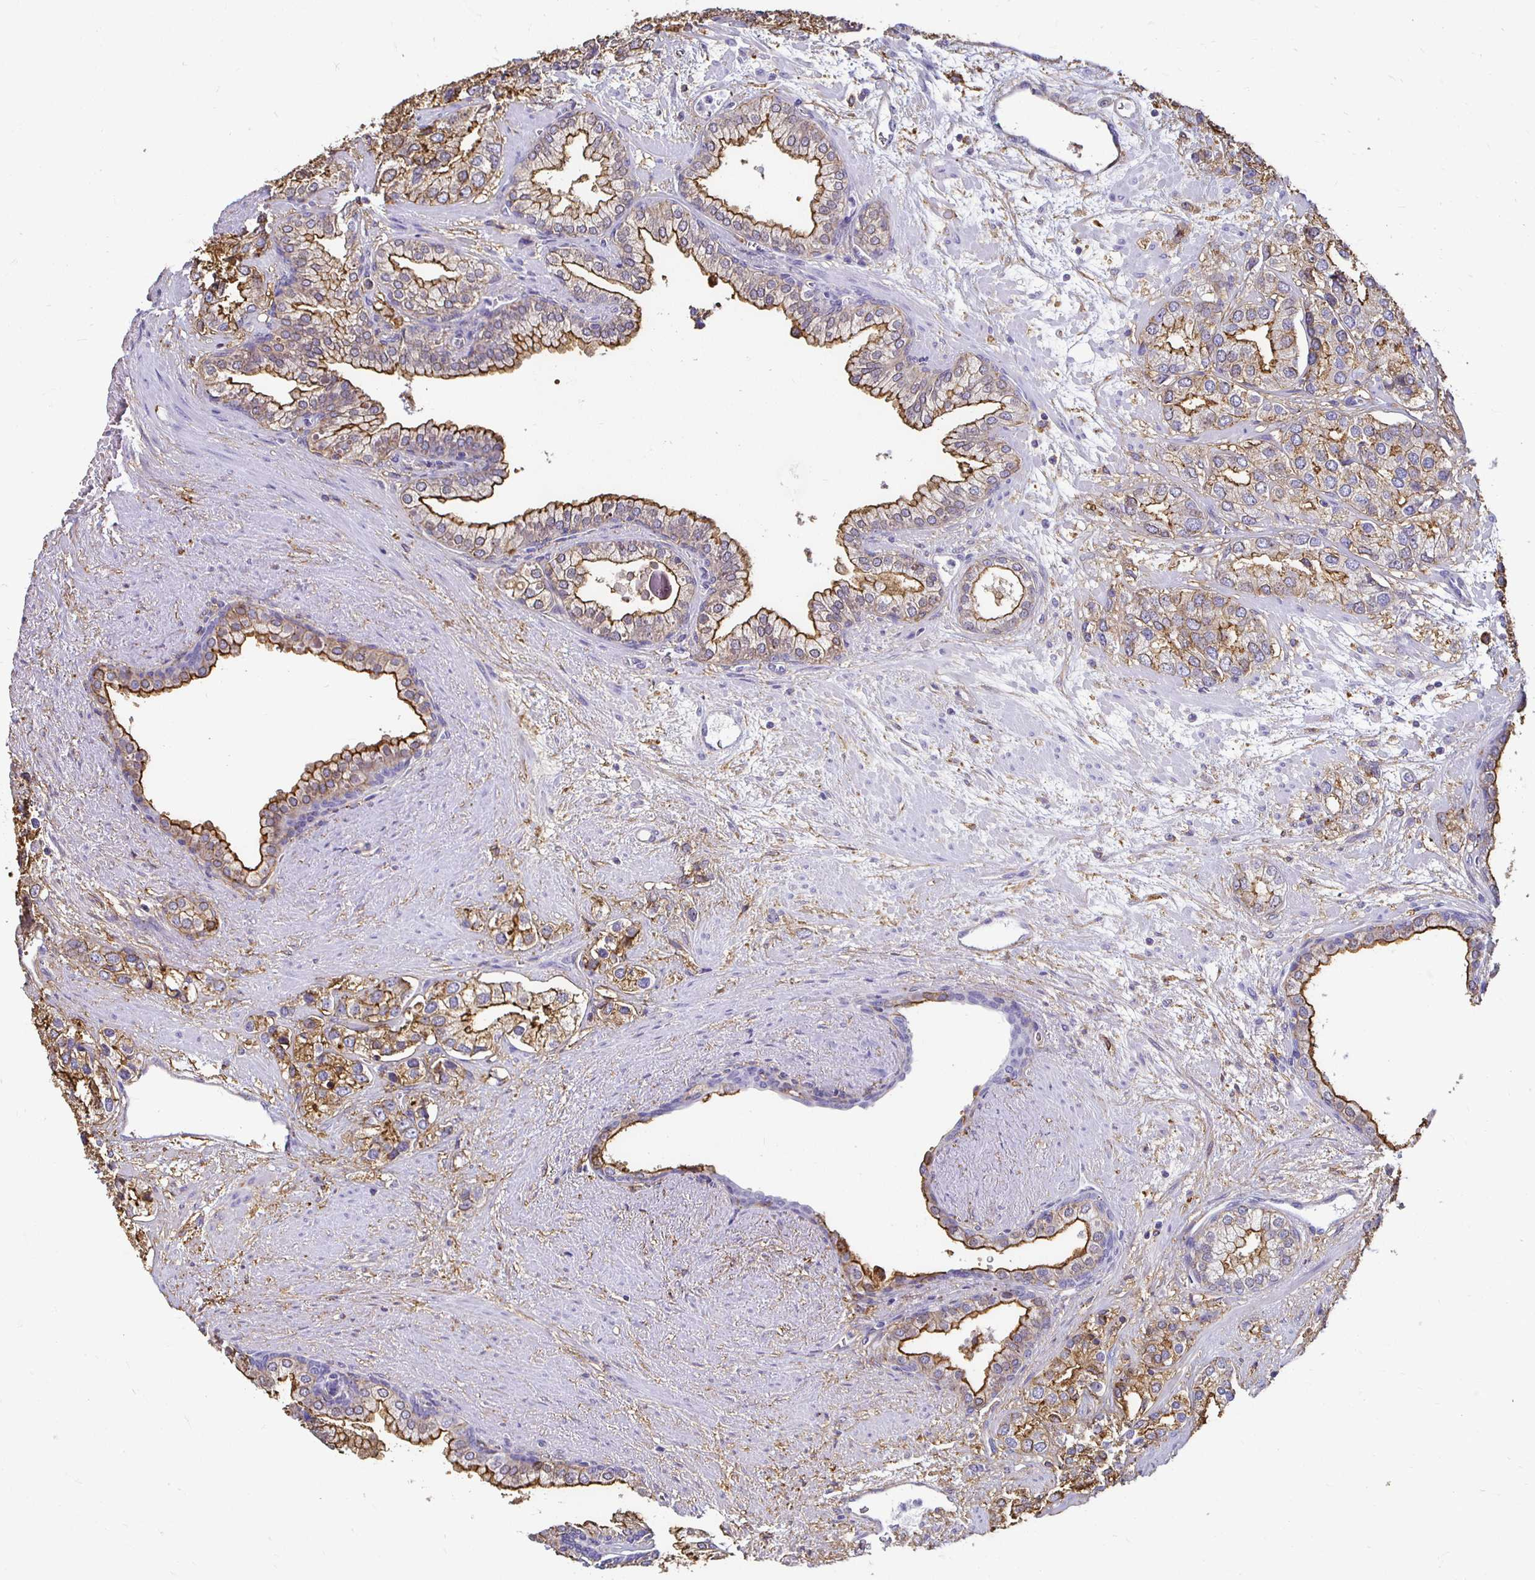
{"staining": {"intensity": "weak", "quantity": "25%-75%", "location": "cytoplasmic/membranous"}, "tissue": "prostate cancer", "cell_type": "Tumor cells", "image_type": "cancer", "snomed": [{"axis": "morphology", "description": "Adenocarcinoma, High grade"}, {"axis": "topography", "description": "Prostate"}], "caption": "Immunohistochemistry (IHC) photomicrograph of neoplastic tissue: human prostate cancer stained using immunohistochemistry displays low levels of weak protein expression localized specifically in the cytoplasmic/membranous of tumor cells, appearing as a cytoplasmic/membranous brown color.", "gene": "TAS1R3", "patient": {"sex": "male", "age": 58}}